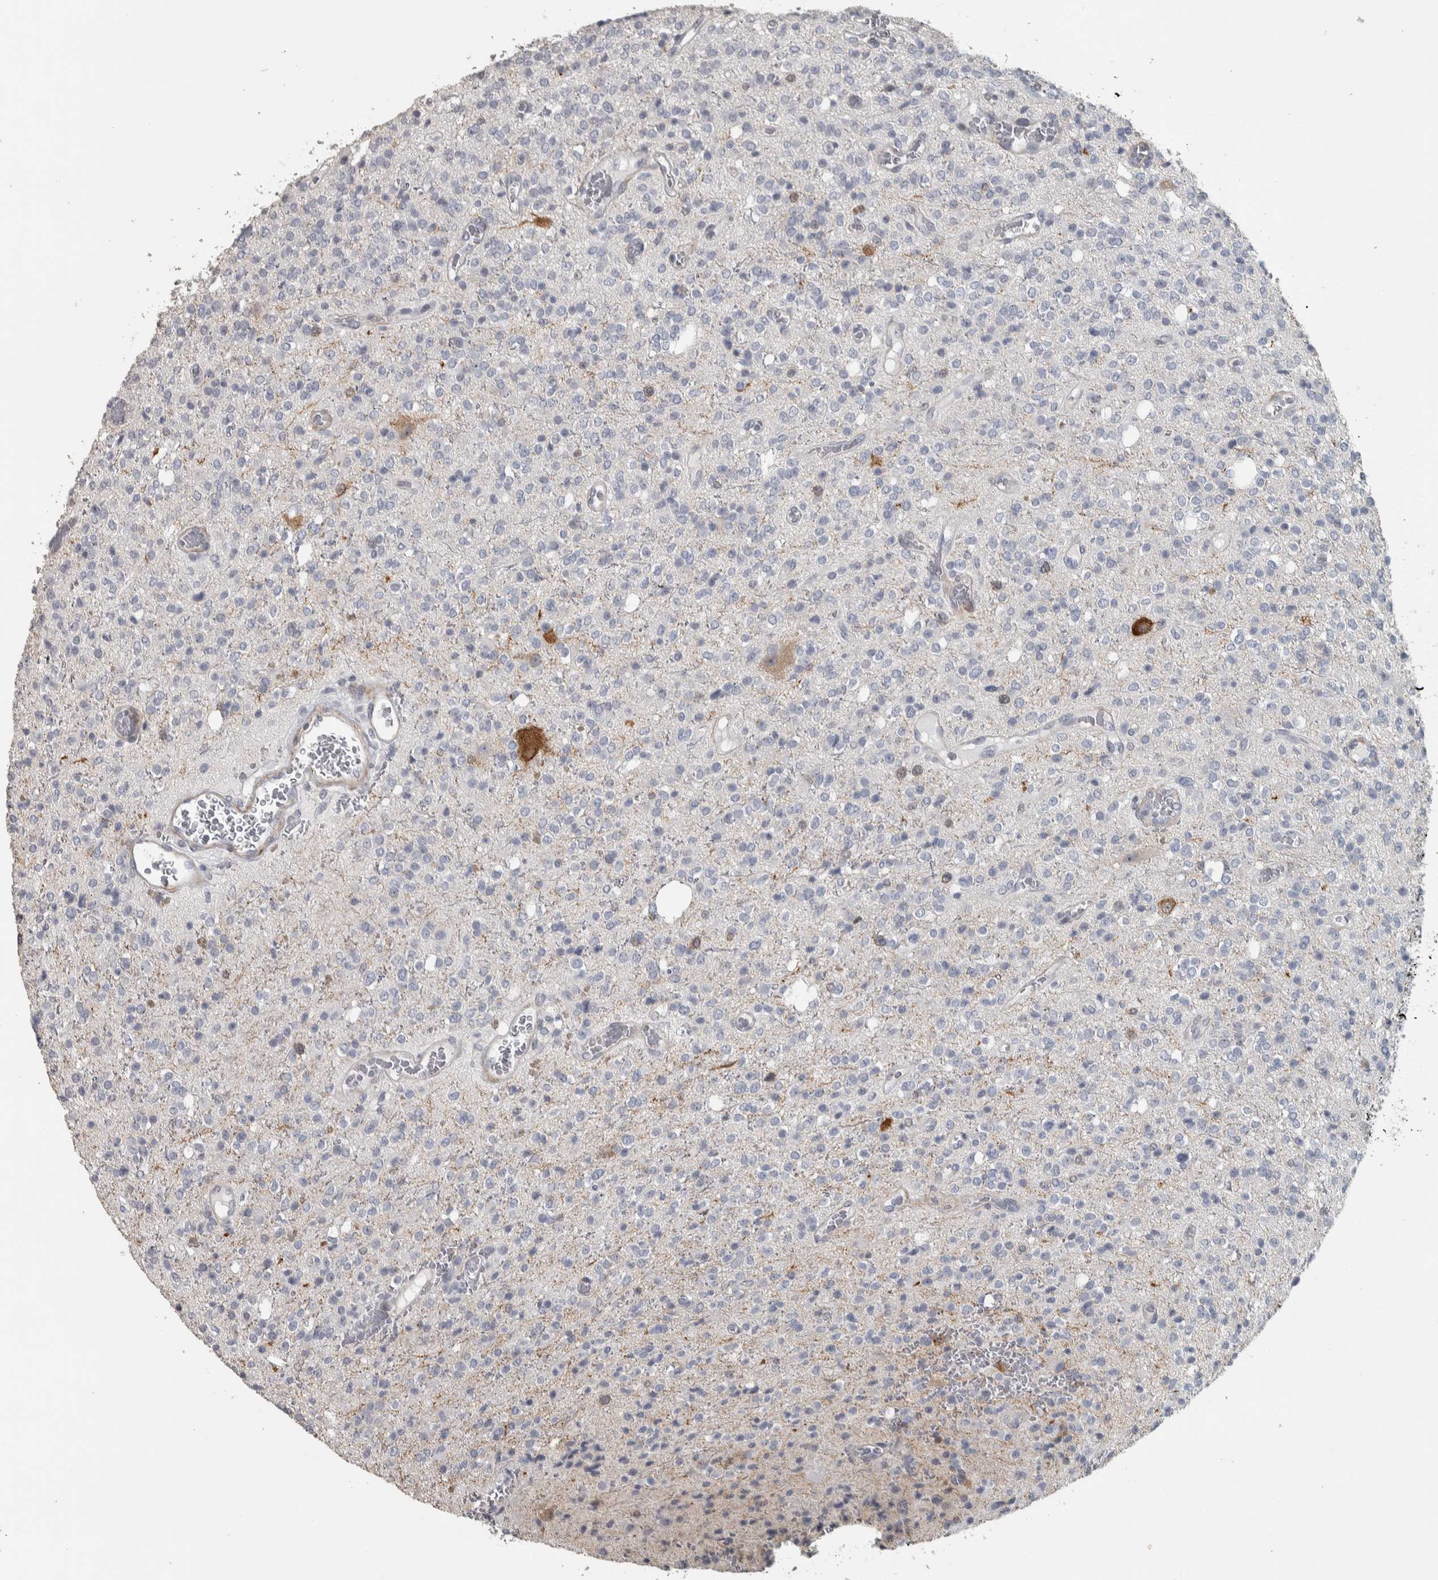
{"staining": {"intensity": "negative", "quantity": "none", "location": "none"}, "tissue": "glioma", "cell_type": "Tumor cells", "image_type": "cancer", "snomed": [{"axis": "morphology", "description": "Glioma, malignant, High grade"}, {"axis": "topography", "description": "Brain"}], "caption": "The immunohistochemistry photomicrograph has no significant staining in tumor cells of glioma tissue.", "gene": "DCAF10", "patient": {"sex": "male", "age": 34}}